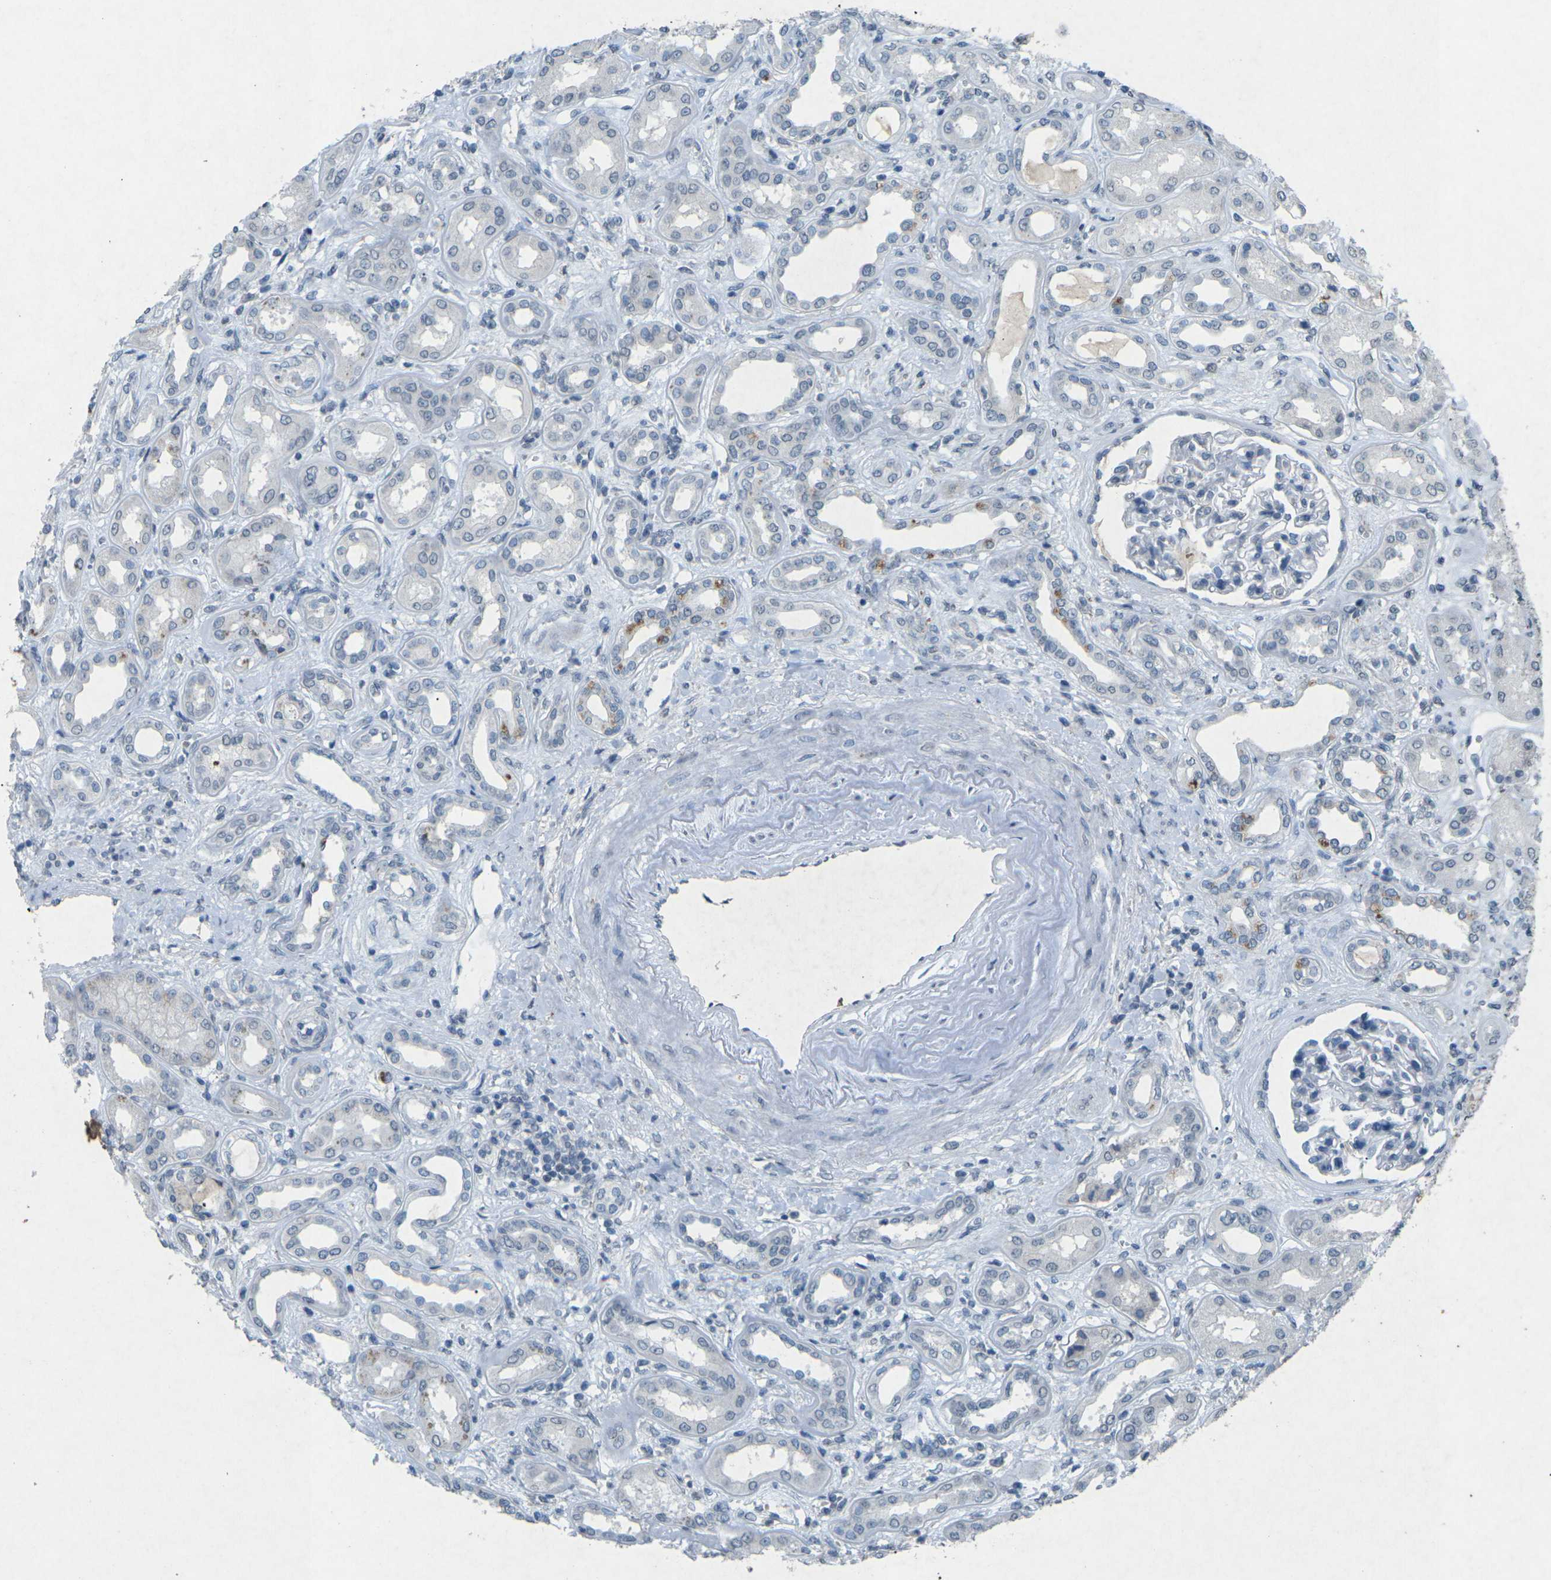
{"staining": {"intensity": "negative", "quantity": "none", "location": "none"}, "tissue": "kidney", "cell_type": "Cells in glomeruli", "image_type": "normal", "snomed": [{"axis": "morphology", "description": "Normal tissue, NOS"}, {"axis": "topography", "description": "Kidney"}], "caption": "A photomicrograph of kidney stained for a protein exhibits no brown staining in cells in glomeruli. The staining was performed using DAB (3,3'-diaminobenzidine) to visualize the protein expression in brown, while the nuclei were stained in blue with hematoxylin (Magnification: 20x).", "gene": "A1BG", "patient": {"sex": "male", "age": 59}}